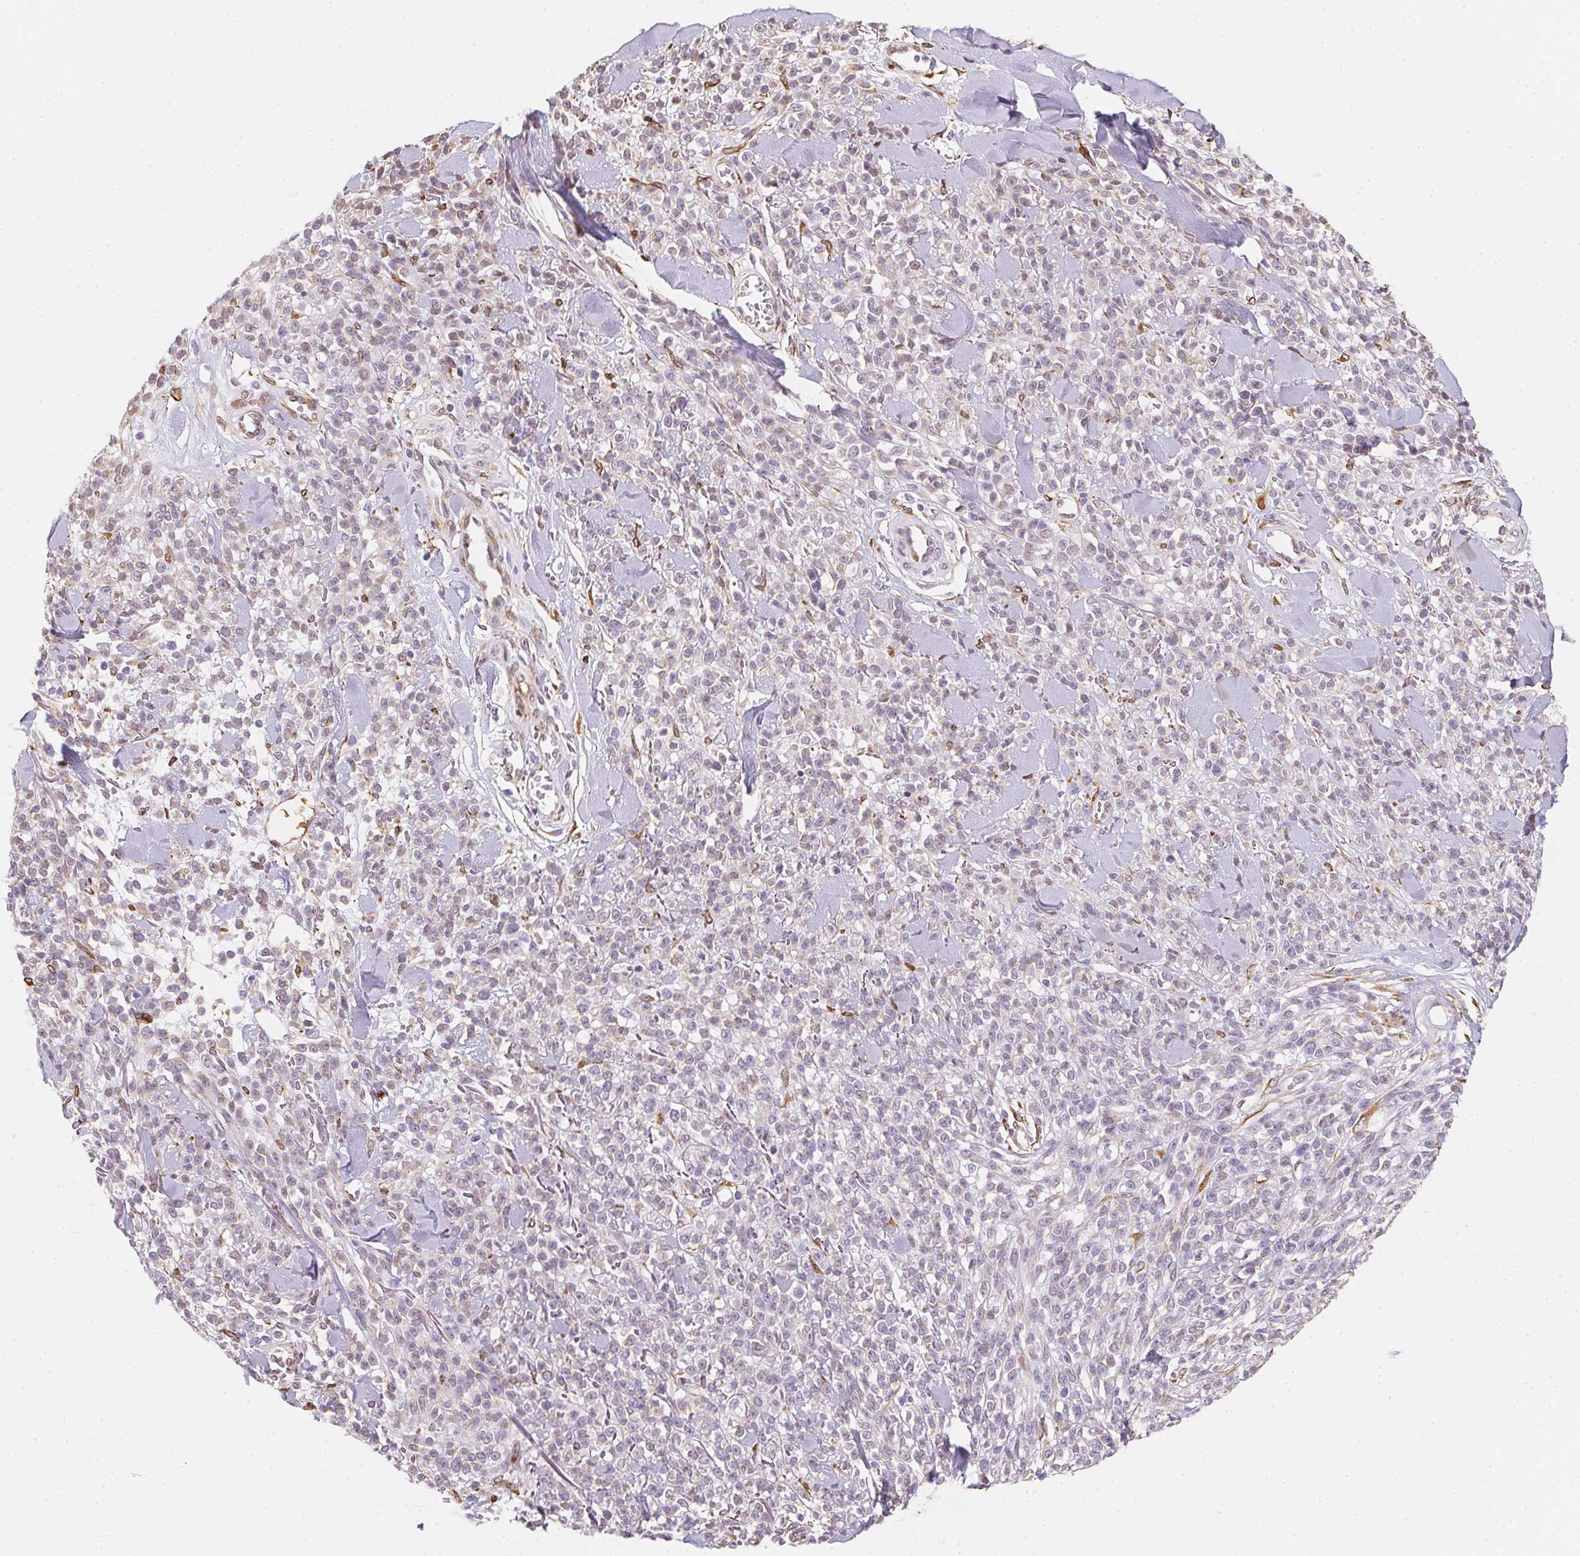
{"staining": {"intensity": "negative", "quantity": "none", "location": "none"}, "tissue": "melanoma", "cell_type": "Tumor cells", "image_type": "cancer", "snomed": [{"axis": "morphology", "description": "Malignant melanoma, NOS"}, {"axis": "topography", "description": "Skin"}, {"axis": "topography", "description": "Skin of trunk"}], "caption": "The photomicrograph reveals no significant expression in tumor cells of malignant melanoma.", "gene": "RSBN1", "patient": {"sex": "male", "age": 74}}